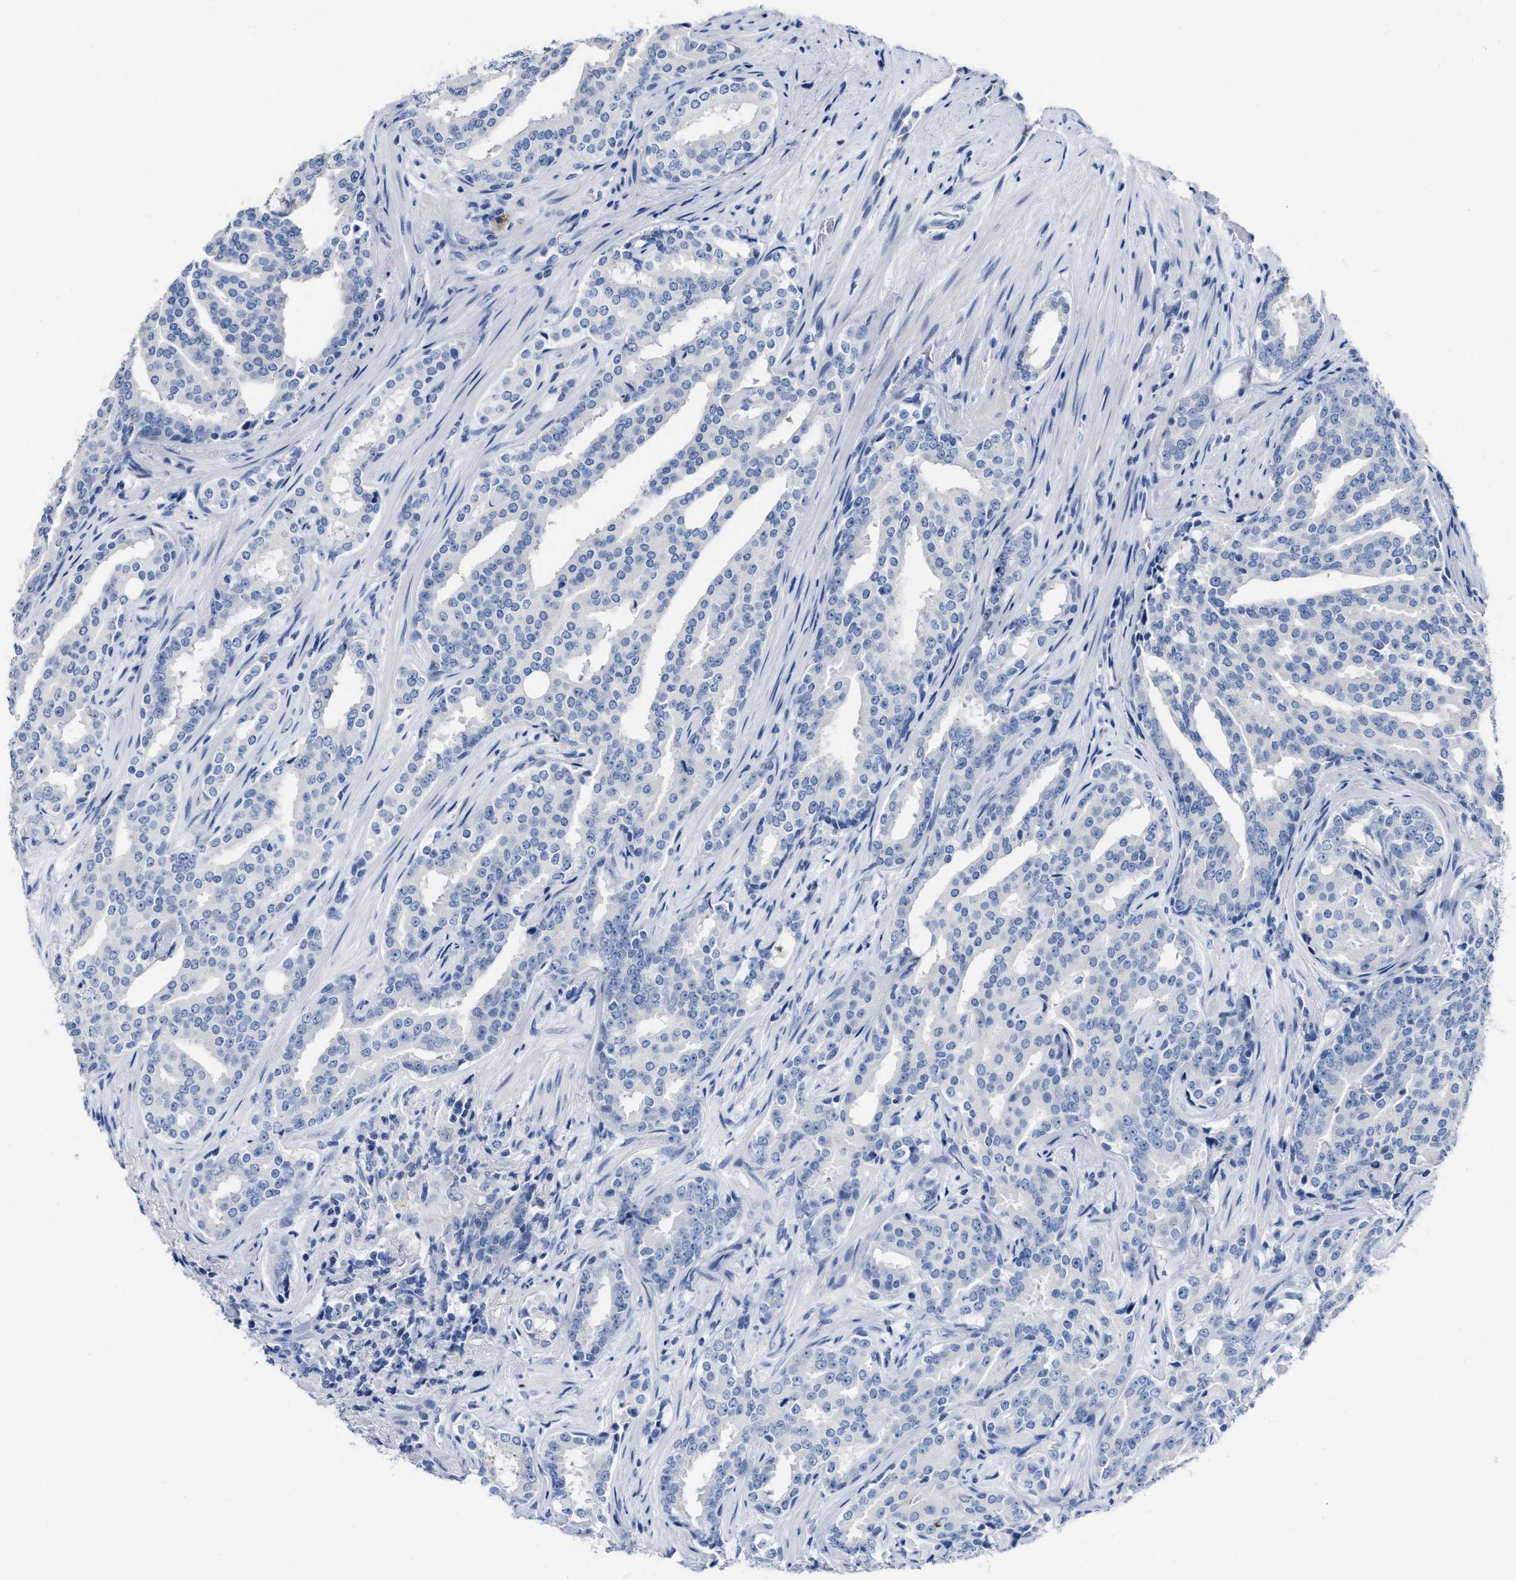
{"staining": {"intensity": "negative", "quantity": "none", "location": "none"}, "tissue": "prostate cancer", "cell_type": "Tumor cells", "image_type": "cancer", "snomed": [{"axis": "morphology", "description": "Adenocarcinoma, High grade"}, {"axis": "topography", "description": "Prostate"}], "caption": "The histopathology image displays no staining of tumor cells in prostate cancer (adenocarcinoma (high-grade)).", "gene": "CEACAM5", "patient": {"sex": "male", "age": 71}}